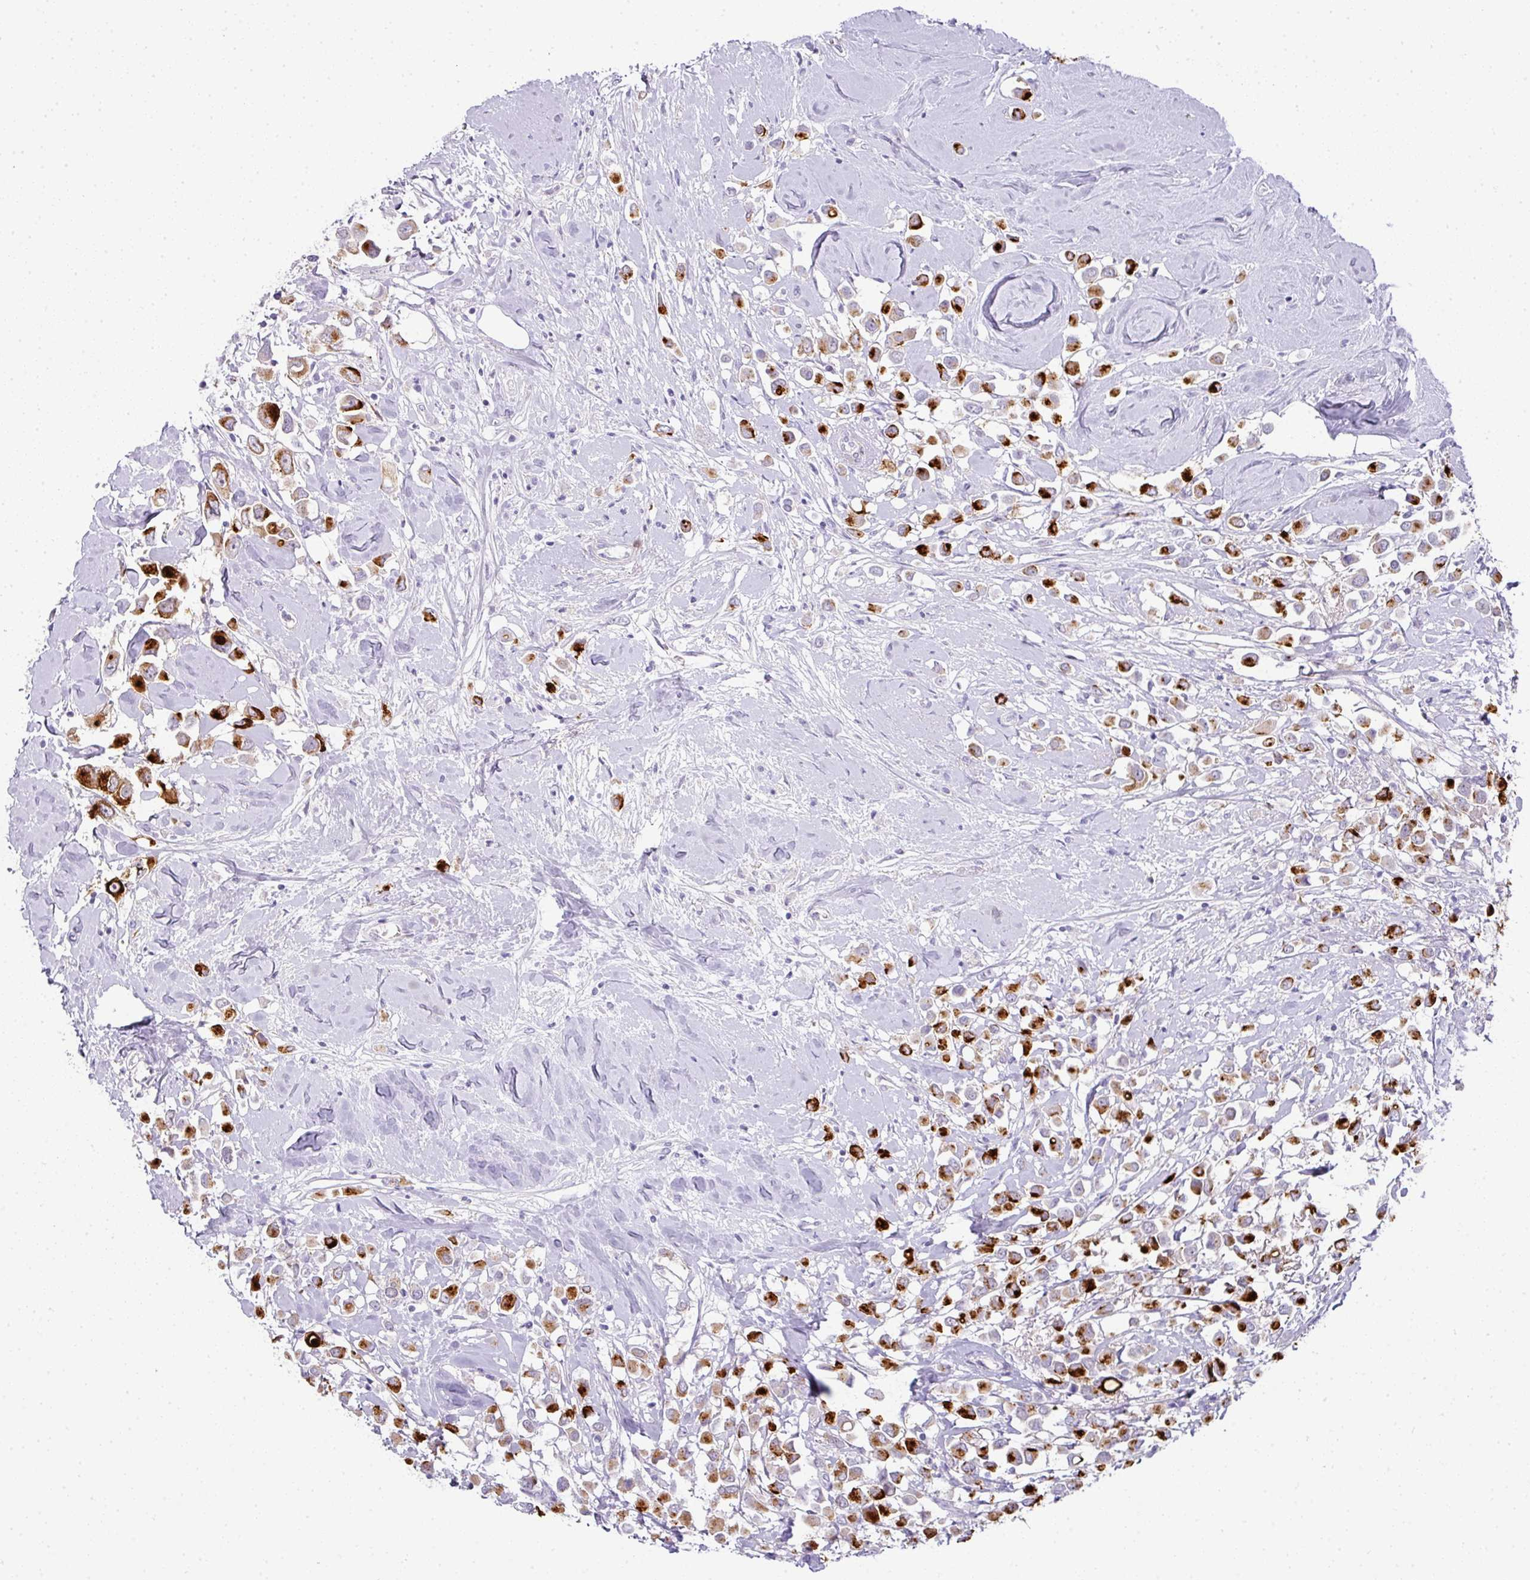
{"staining": {"intensity": "strong", "quantity": "25%-75%", "location": "cytoplasmic/membranous"}, "tissue": "breast cancer", "cell_type": "Tumor cells", "image_type": "cancer", "snomed": [{"axis": "morphology", "description": "Duct carcinoma"}, {"axis": "topography", "description": "Breast"}], "caption": "A photomicrograph of intraductal carcinoma (breast) stained for a protein exhibits strong cytoplasmic/membranous brown staining in tumor cells. The staining is performed using DAB (3,3'-diaminobenzidine) brown chromogen to label protein expression. The nuclei are counter-stained blue using hematoxylin.", "gene": "FGF17", "patient": {"sex": "female", "age": 61}}